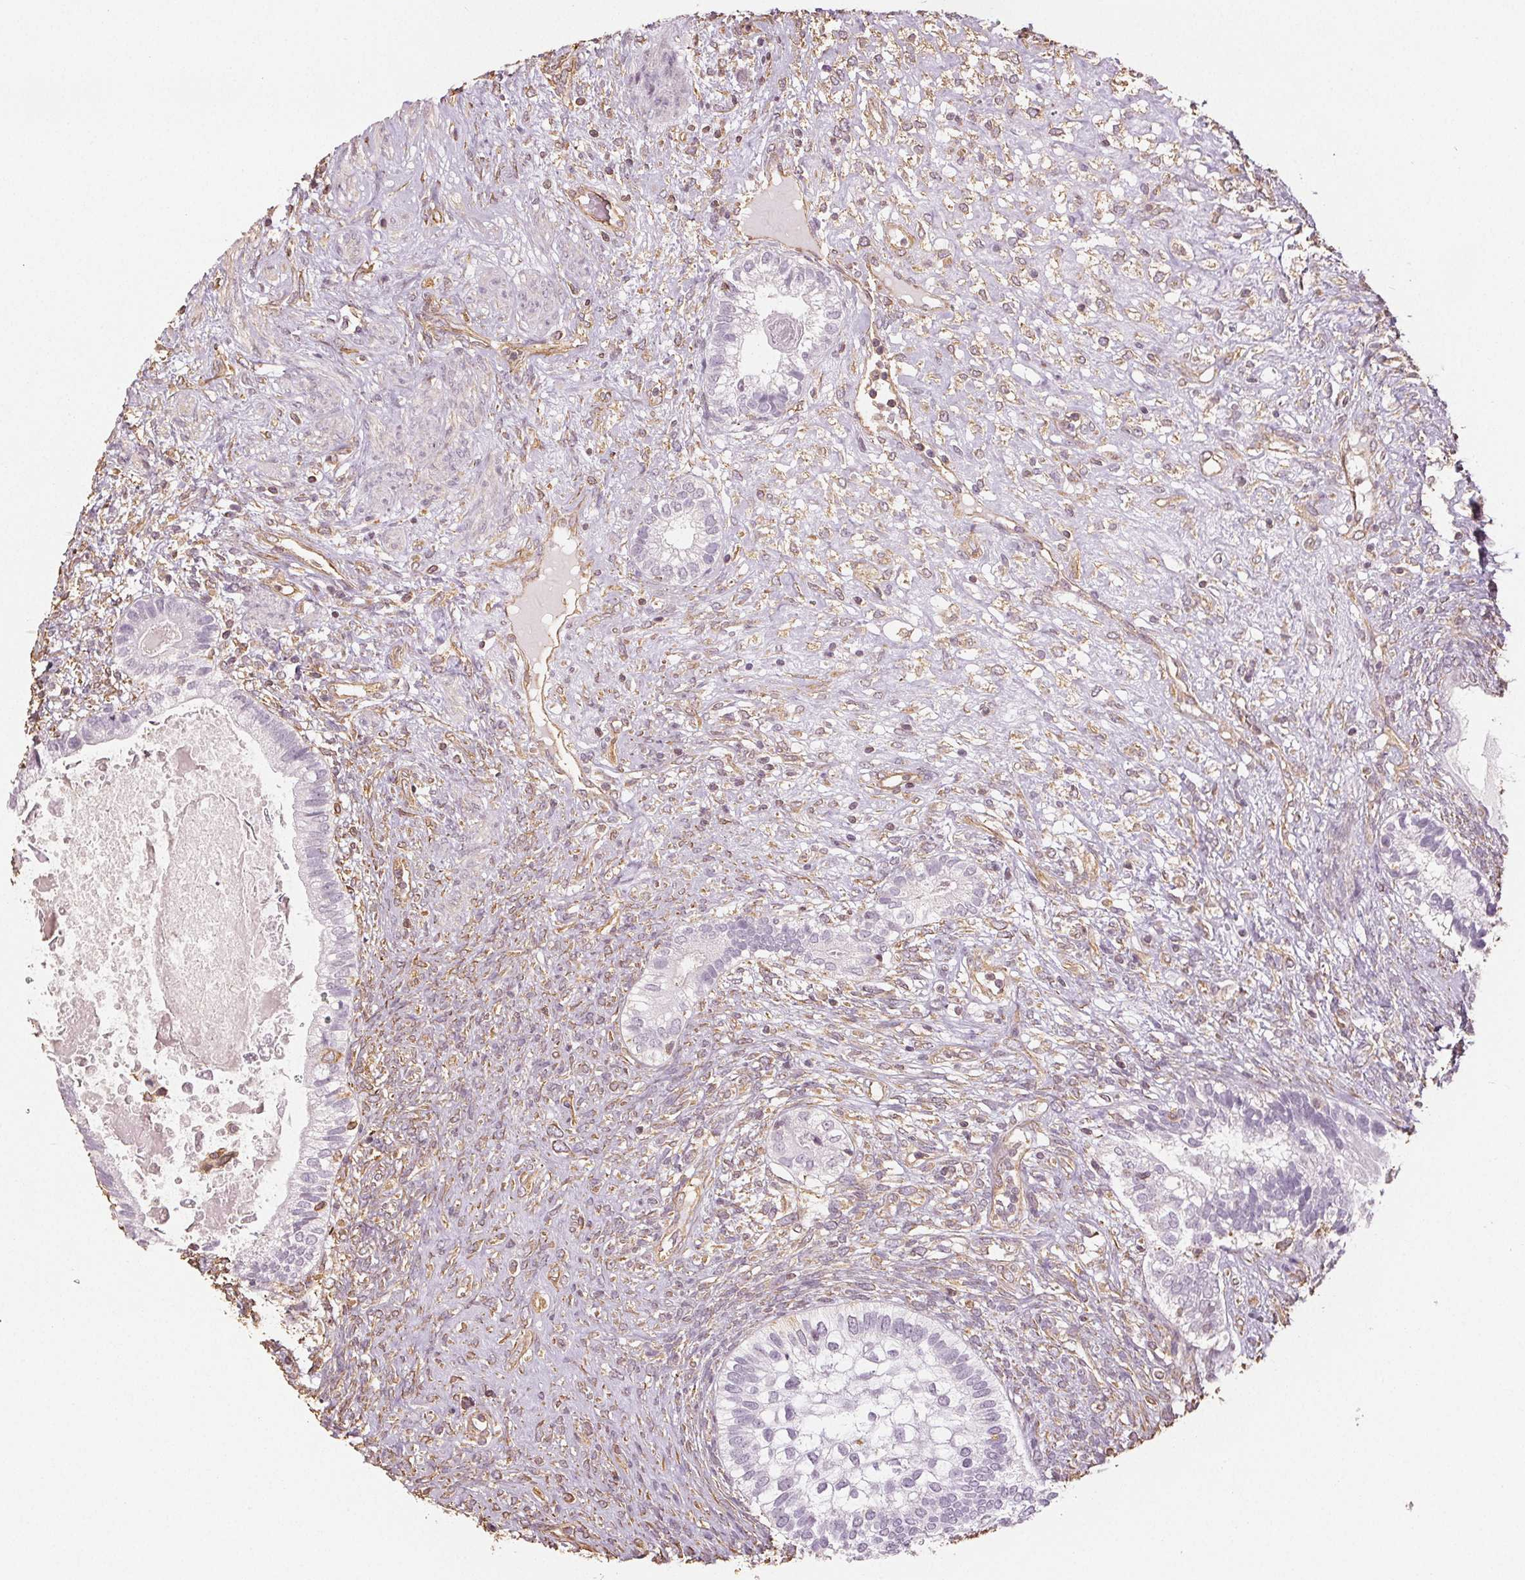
{"staining": {"intensity": "negative", "quantity": "none", "location": "none"}, "tissue": "testis cancer", "cell_type": "Tumor cells", "image_type": "cancer", "snomed": [{"axis": "morphology", "description": "Seminoma, NOS"}, {"axis": "morphology", "description": "Carcinoma, Embryonal, NOS"}, {"axis": "topography", "description": "Testis"}], "caption": "Immunohistochemistry (IHC) histopathology image of human testis cancer stained for a protein (brown), which exhibits no expression in tumor cells.", "gene": "COL7A1", "patient": {"sex": "male", "age": 41}}